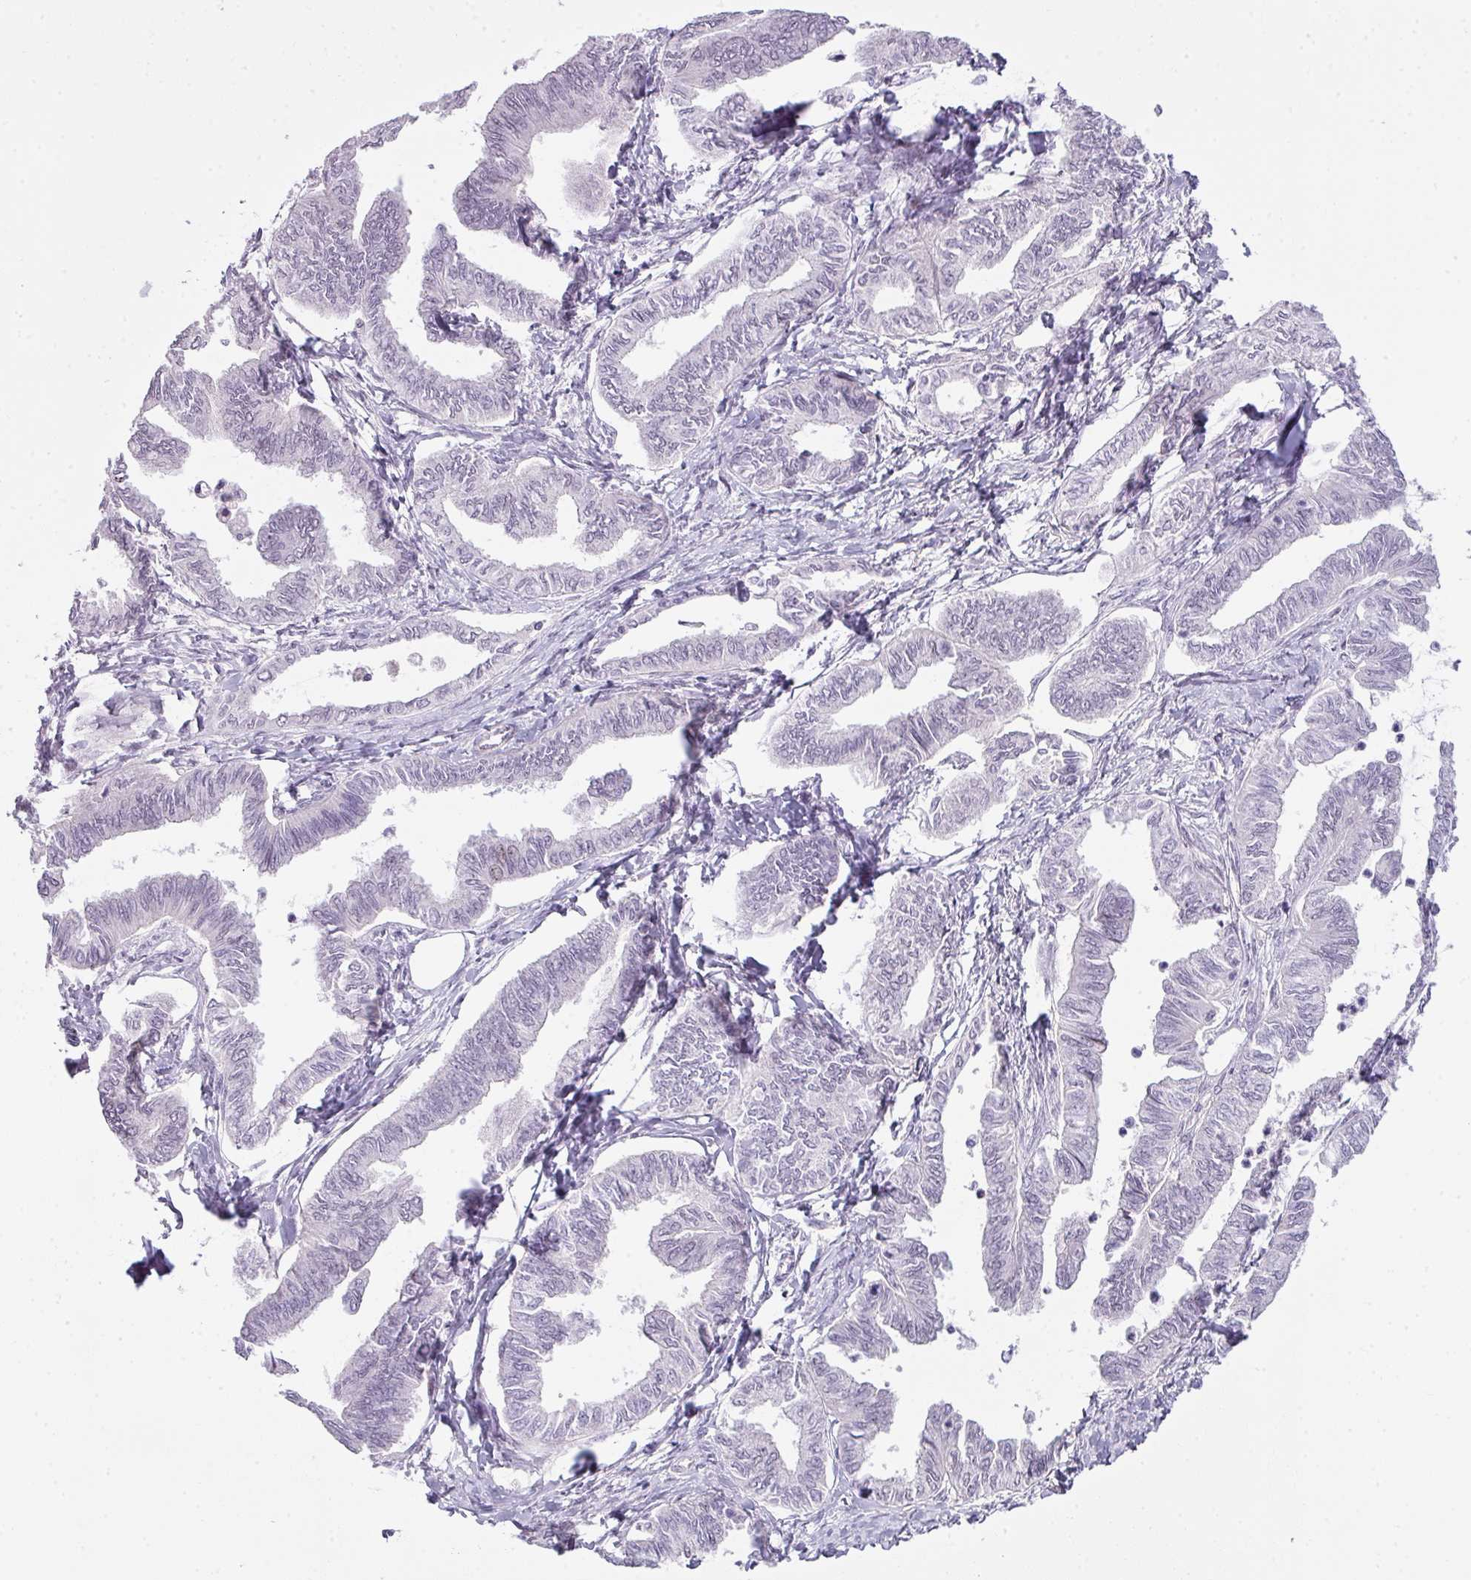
{"staining": {"intensity": "negative", "quantity": "none", "location": "none"}, "tissue": "ovarian cancer", "cell_type": "Tumor cells", "image_type": "cancer", "snomed": [{"axis": "morphology", "description": "Carcinoma, endometroid"}, {"axis": "topography", "description": "Ovary"}], "caption": "Ovarian endometroid carcinoma was stained to show a protein in brown. There is no significant expression in tumor cells.", "gene": "ZNF688", "patient": {"sex": "female", "age": 70}}